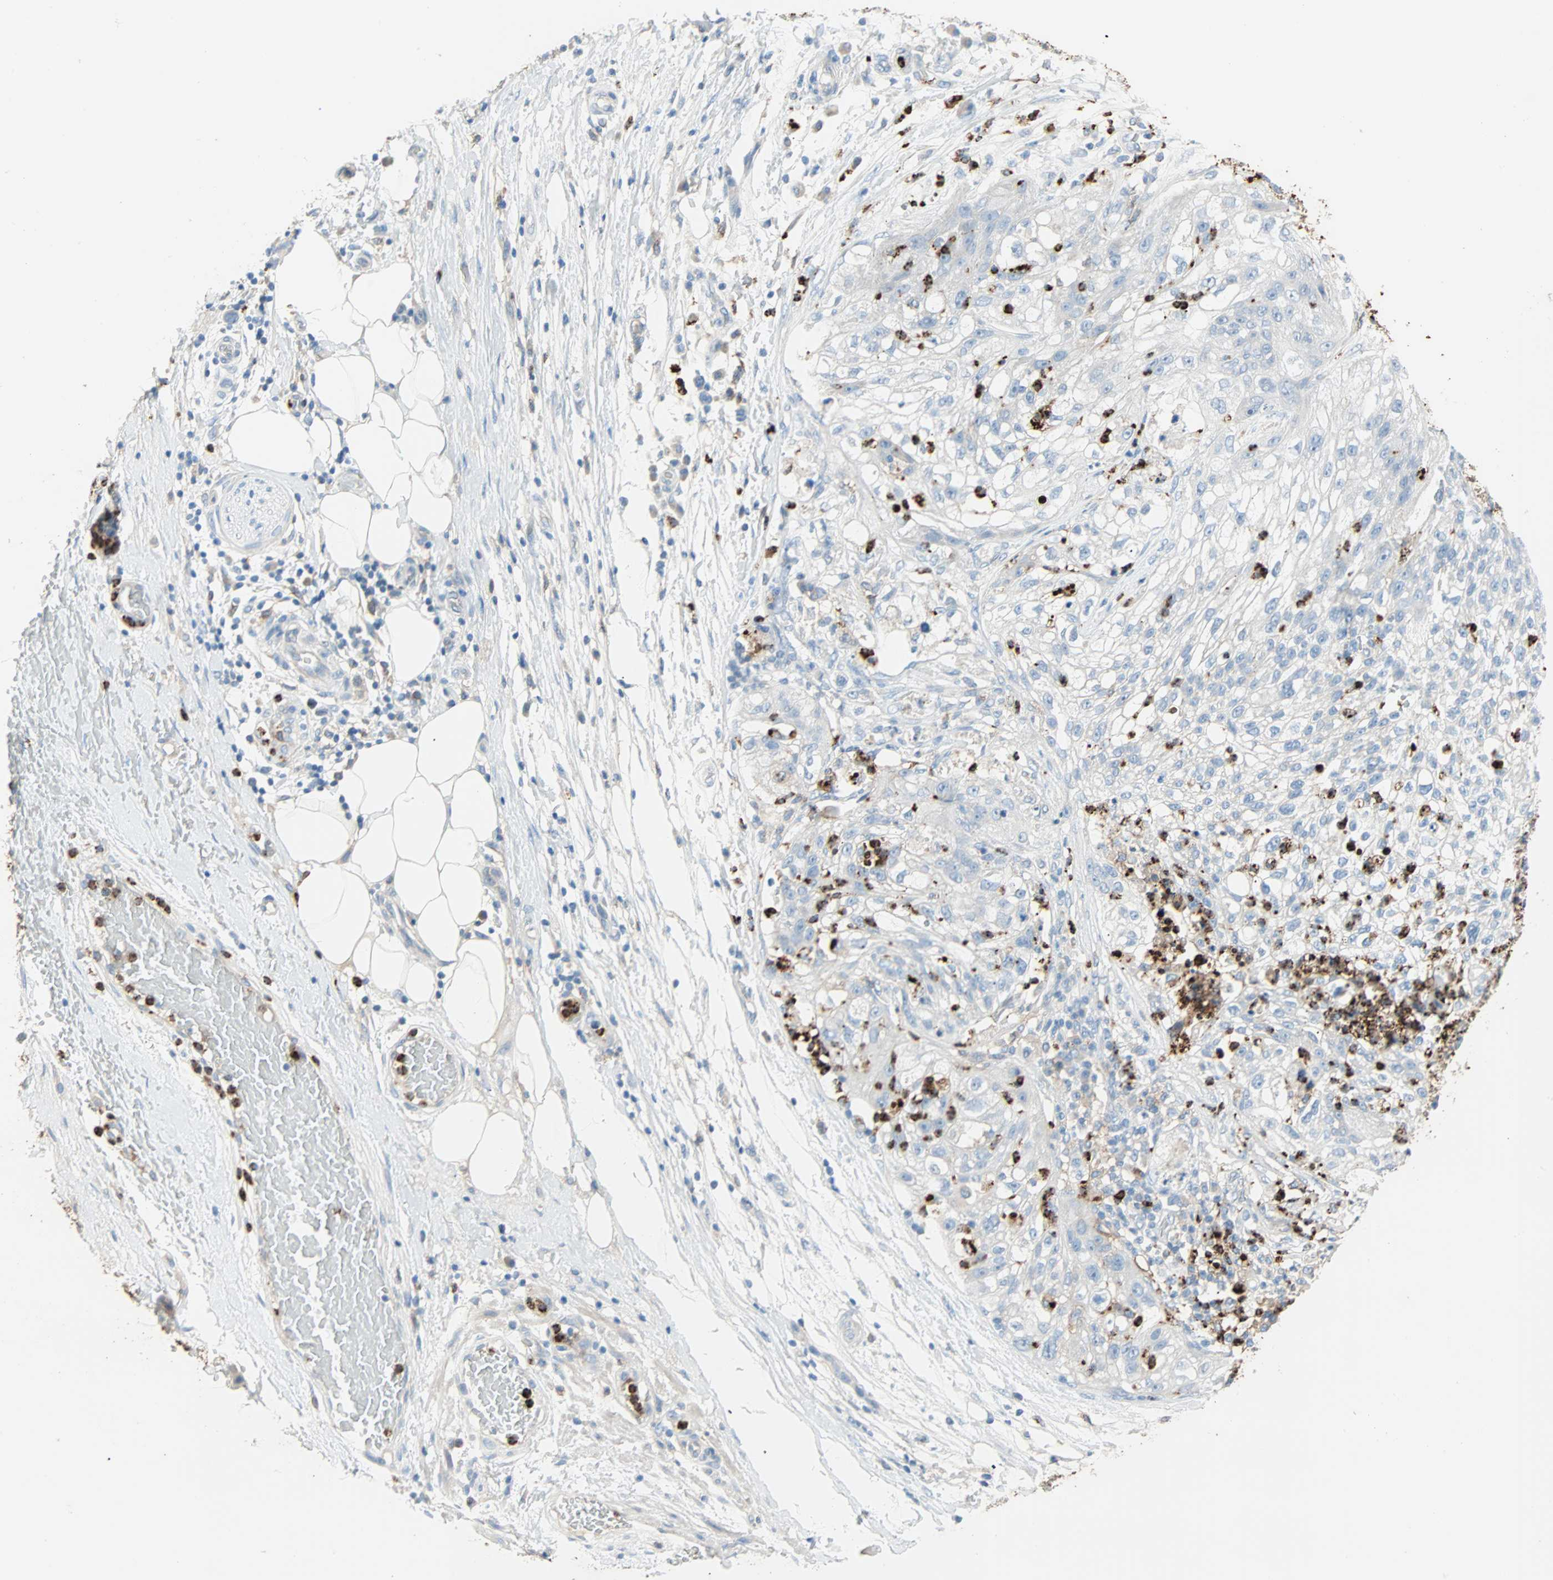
{"staining": {"intensity": "negative", "quantity": "none", "location": "none"}, "tissue": "lung cancer", "cell_type": "Tumor cells", "image_type": "cancer", "snomed": [{"axis": "morphology", "description": "Inflammation, NOS"}, {"axis": "morphology", "description": "Squamous cell carcinoma, NOS"}, {"axis": "topography", "description": "Lymph node"}, {"axis": "topography", "description": "Soft tissue"}, {"axis": "topography", "description": "Lung"}], "caption": "DAB (3,3'-diaminobenzidine) immunohistochemical staining of lung cancer (squamous cell carcinoma) demonstrates no significant expression in tumor cells. (Brightfield microscopy of DAB (3,3'-diaminobenzidine) immunohistochemistry at high magnification).", "gene": "CLEC4A", "patient": {"sex": "male", "age": 66}}